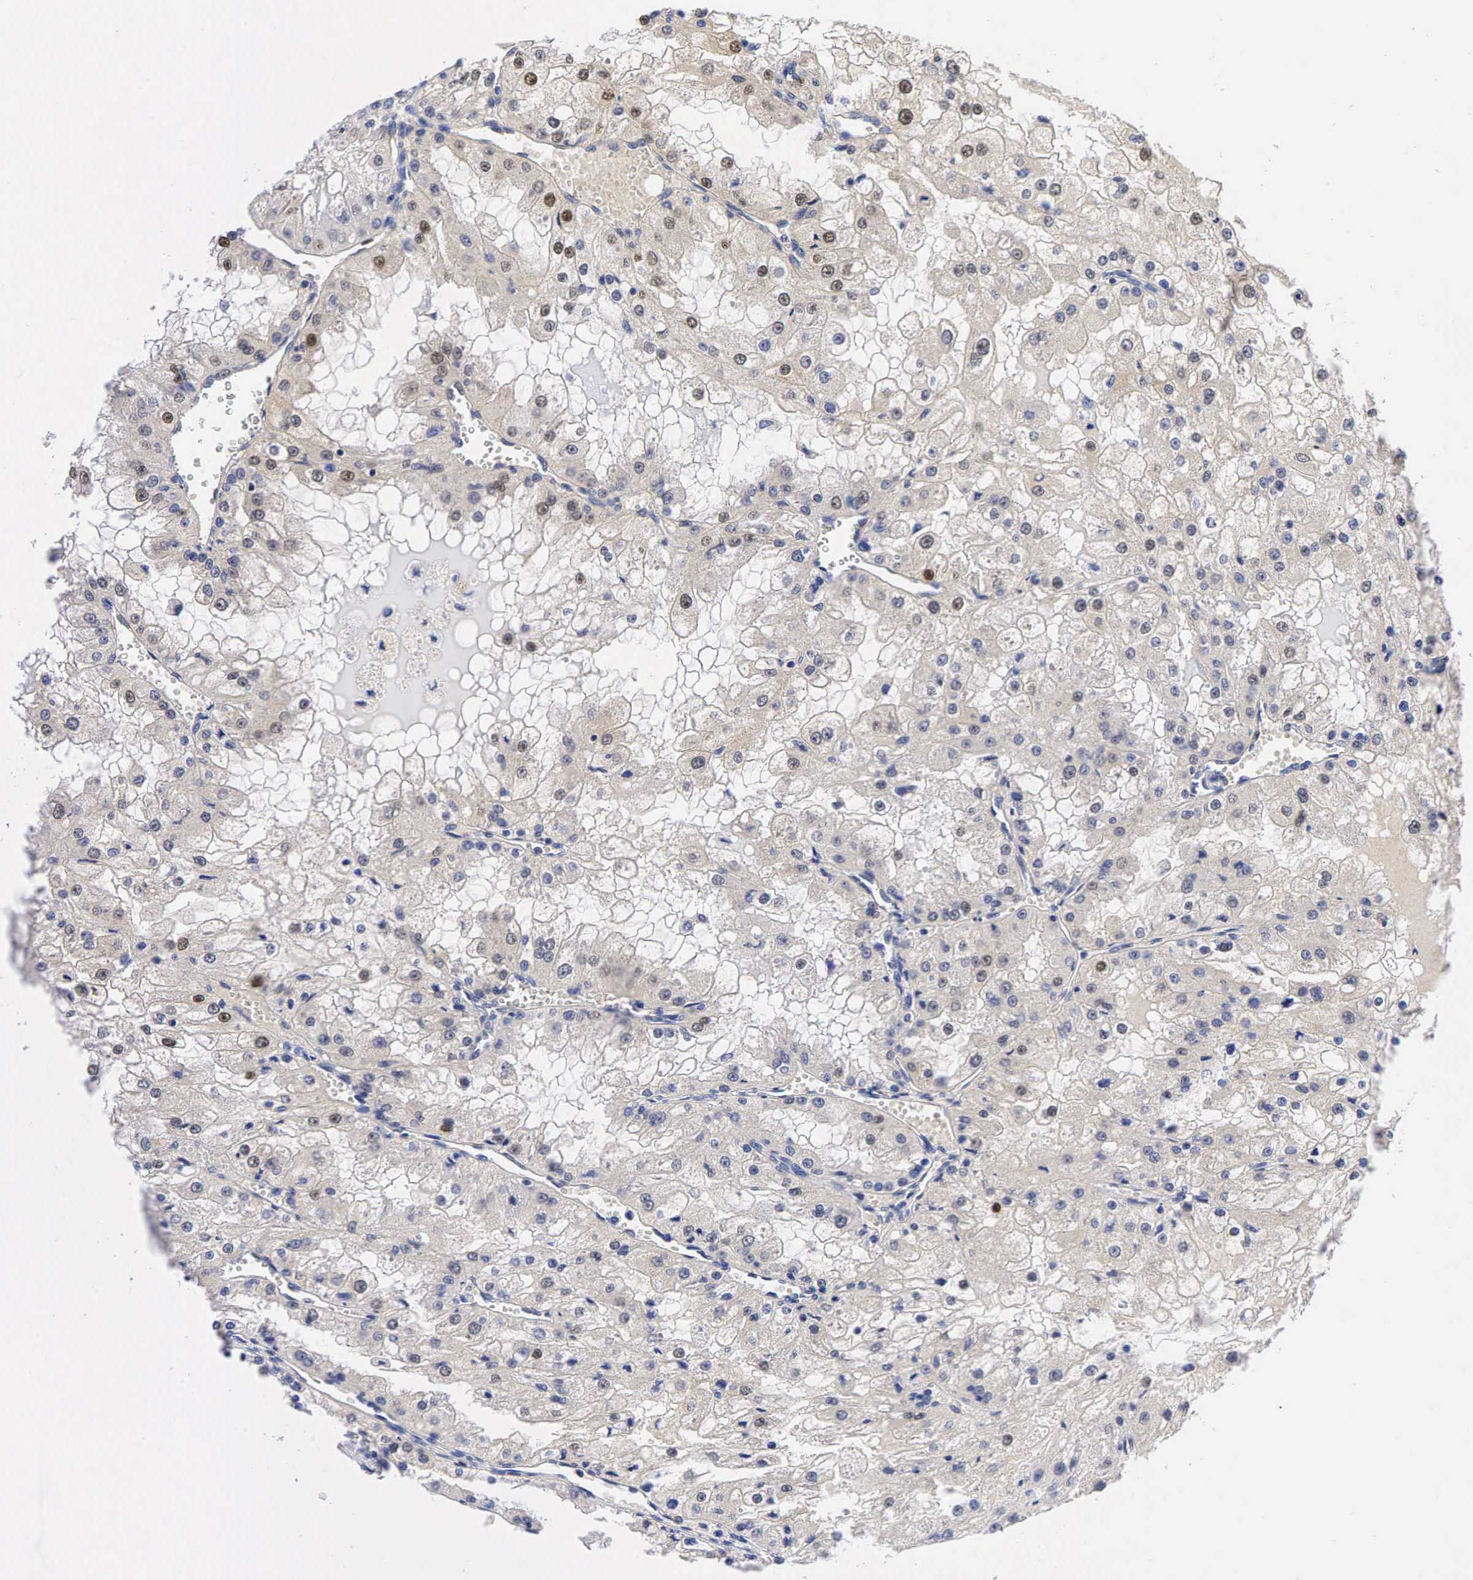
{"staining": {"intensity": "moderate", "quantity": "<25%", "location": "nuclear"}, "tissue": "renal cancer", "cell_type": "Tumor cells", "image_type": "cancer", "snomed": [{"axis": "morphology", "description": "Adenocarcinoma, NOS"}, {"axis": "topography", "description": "Kidney"}], "caption": "There is low levels of moderate nuclear expression in tumor cells of adenocarcinoma (renal), as demonstrated by immunohistochemical staining (brown color).", "gene": "CCND1", "patient": {"sex": "female", "age": 74}}